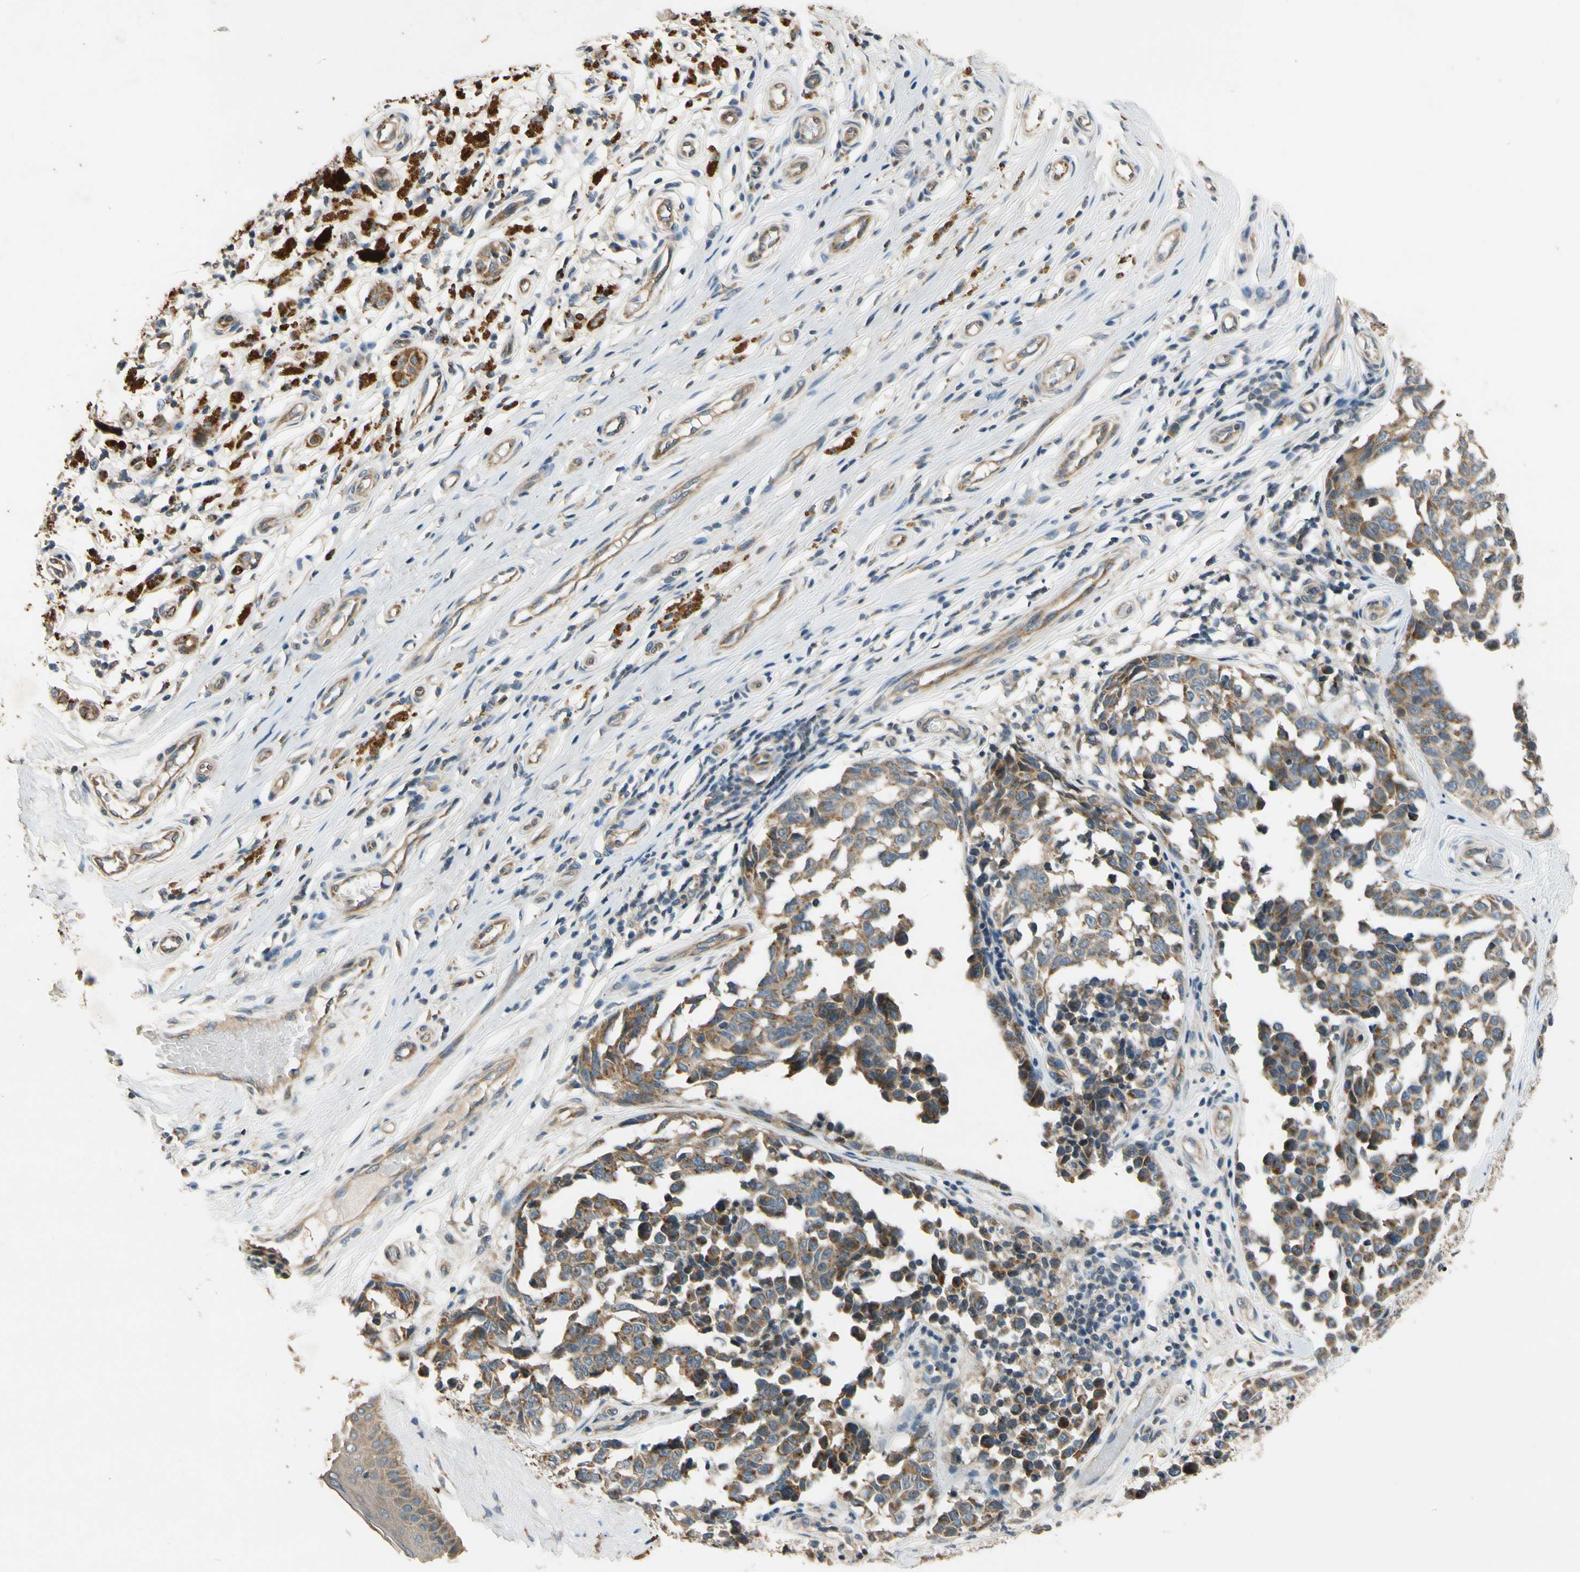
{"staining": {"intensity": "moderate", "quantity": ">75%", "location": "cytoplasmic/membranous"}, "tissue": "melanoma", "cell_type": "Tumor cells", "image_type": "cancer", "snomed": [{"axis": "morphology", "description": "Malignant melanoma, NOS"}, {"axis": "topography", "description": "Skin"}], "caption": "Protein staining of malignant melanoma tissue exhibits moderate cytoplasmic/membranous positivity in about >75% of tumor cells.", "gene": "ALKBH3", "patient": {"sex": "female", "age": 64}}